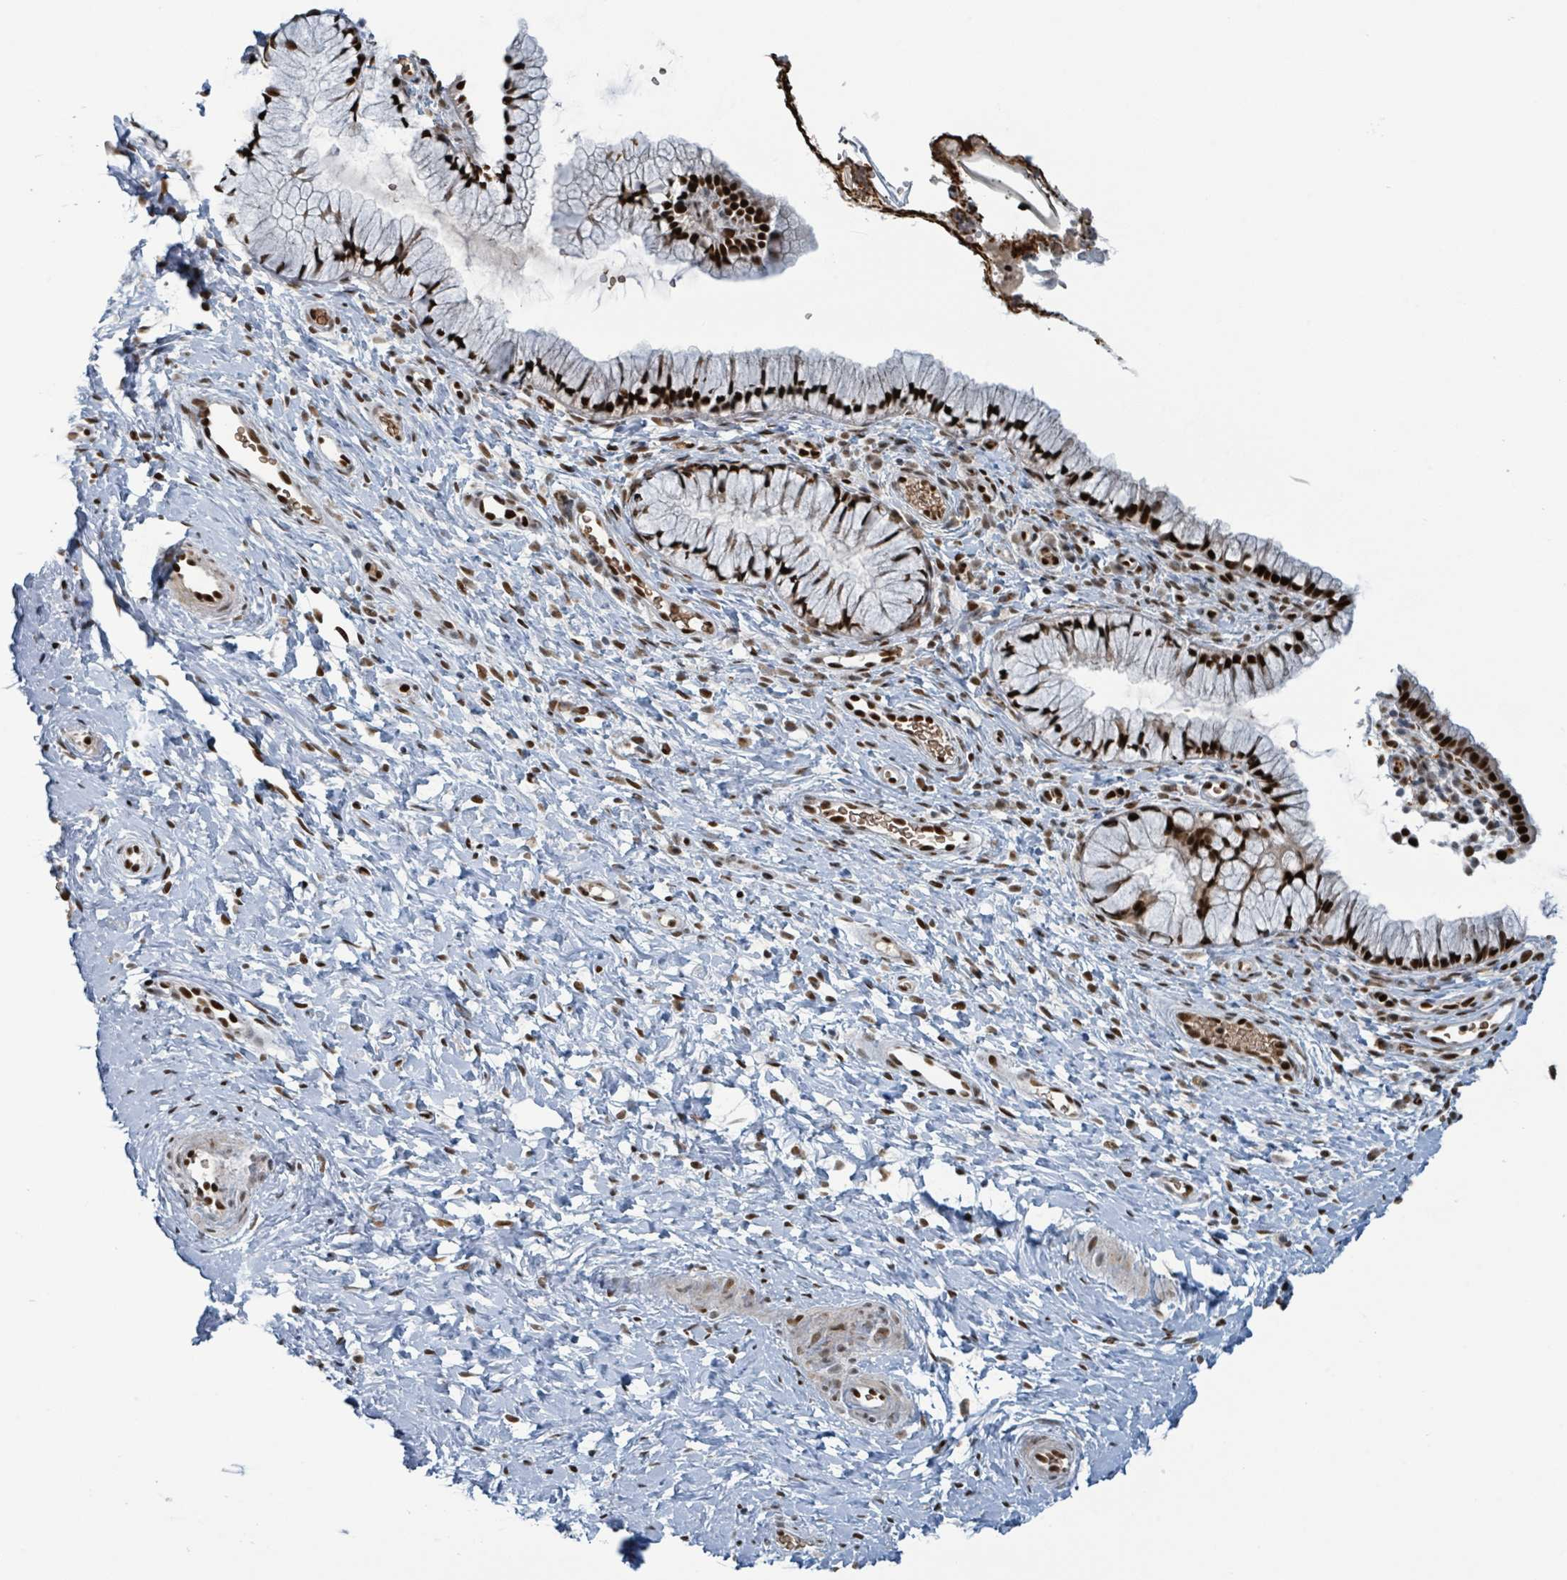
{"staining": {"intensity": "strong", "quantity": ">75%", "location": "nuclear"}, "tissue": "cervix", "cell_type": "Glandular cells", "image_type": "normal", "snomed": [{"axis": "morphology", "description": "Normal tissue, NOS"}, {"axis": "topography", "description": "Cervix"}], "caption": "Benign cervix displays strong nuclear staining in approximately >75% of glandular cells, visualized by immunohistochemistry. (Brightfield microscopy of DAB IHC at high magnification).", "gene": "KLF3", "patient": {"sex": "female", "age": 36}}